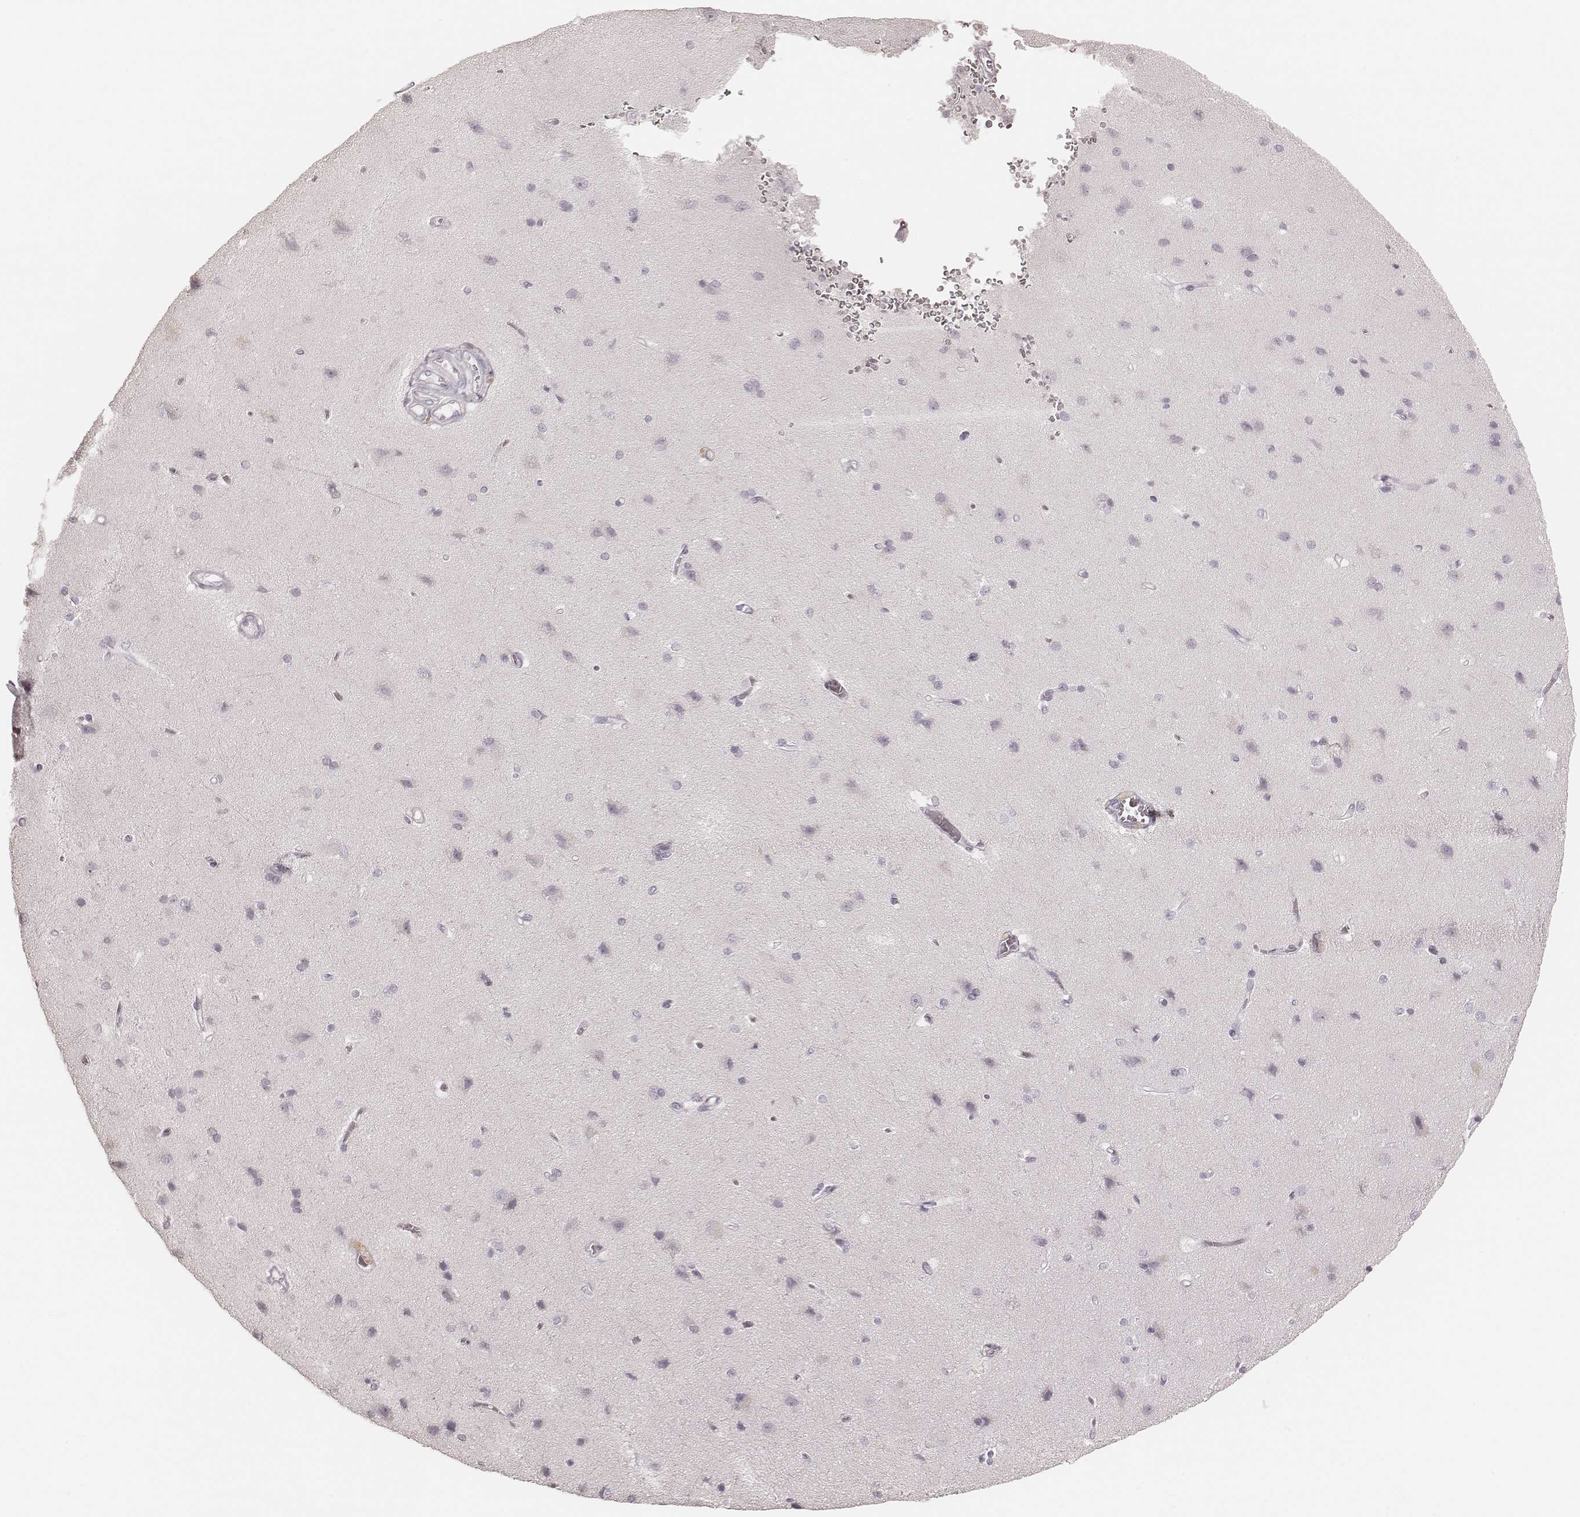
{"staining": {"intensity": "negative", "quantity": "none", "location": "none"}, "tissue": "cerebral cortex", "cell_type": "Endothelial cells", "image_type": "normal", "snomed": [{"axis": "morphology", "description": "Normal tissue, NOS"}, {"axis": "topography", "description": "Cerebral cortex"}], "caption": "This histopathology image is of normal cerebral cortex stained with immunohistochemistry to label a protein in brown with the nuclei are counter-stained blue. There is no positivity in endothelial cells.", "gene": "KRT26", "patient": {"sex": "male", "age": 37}}